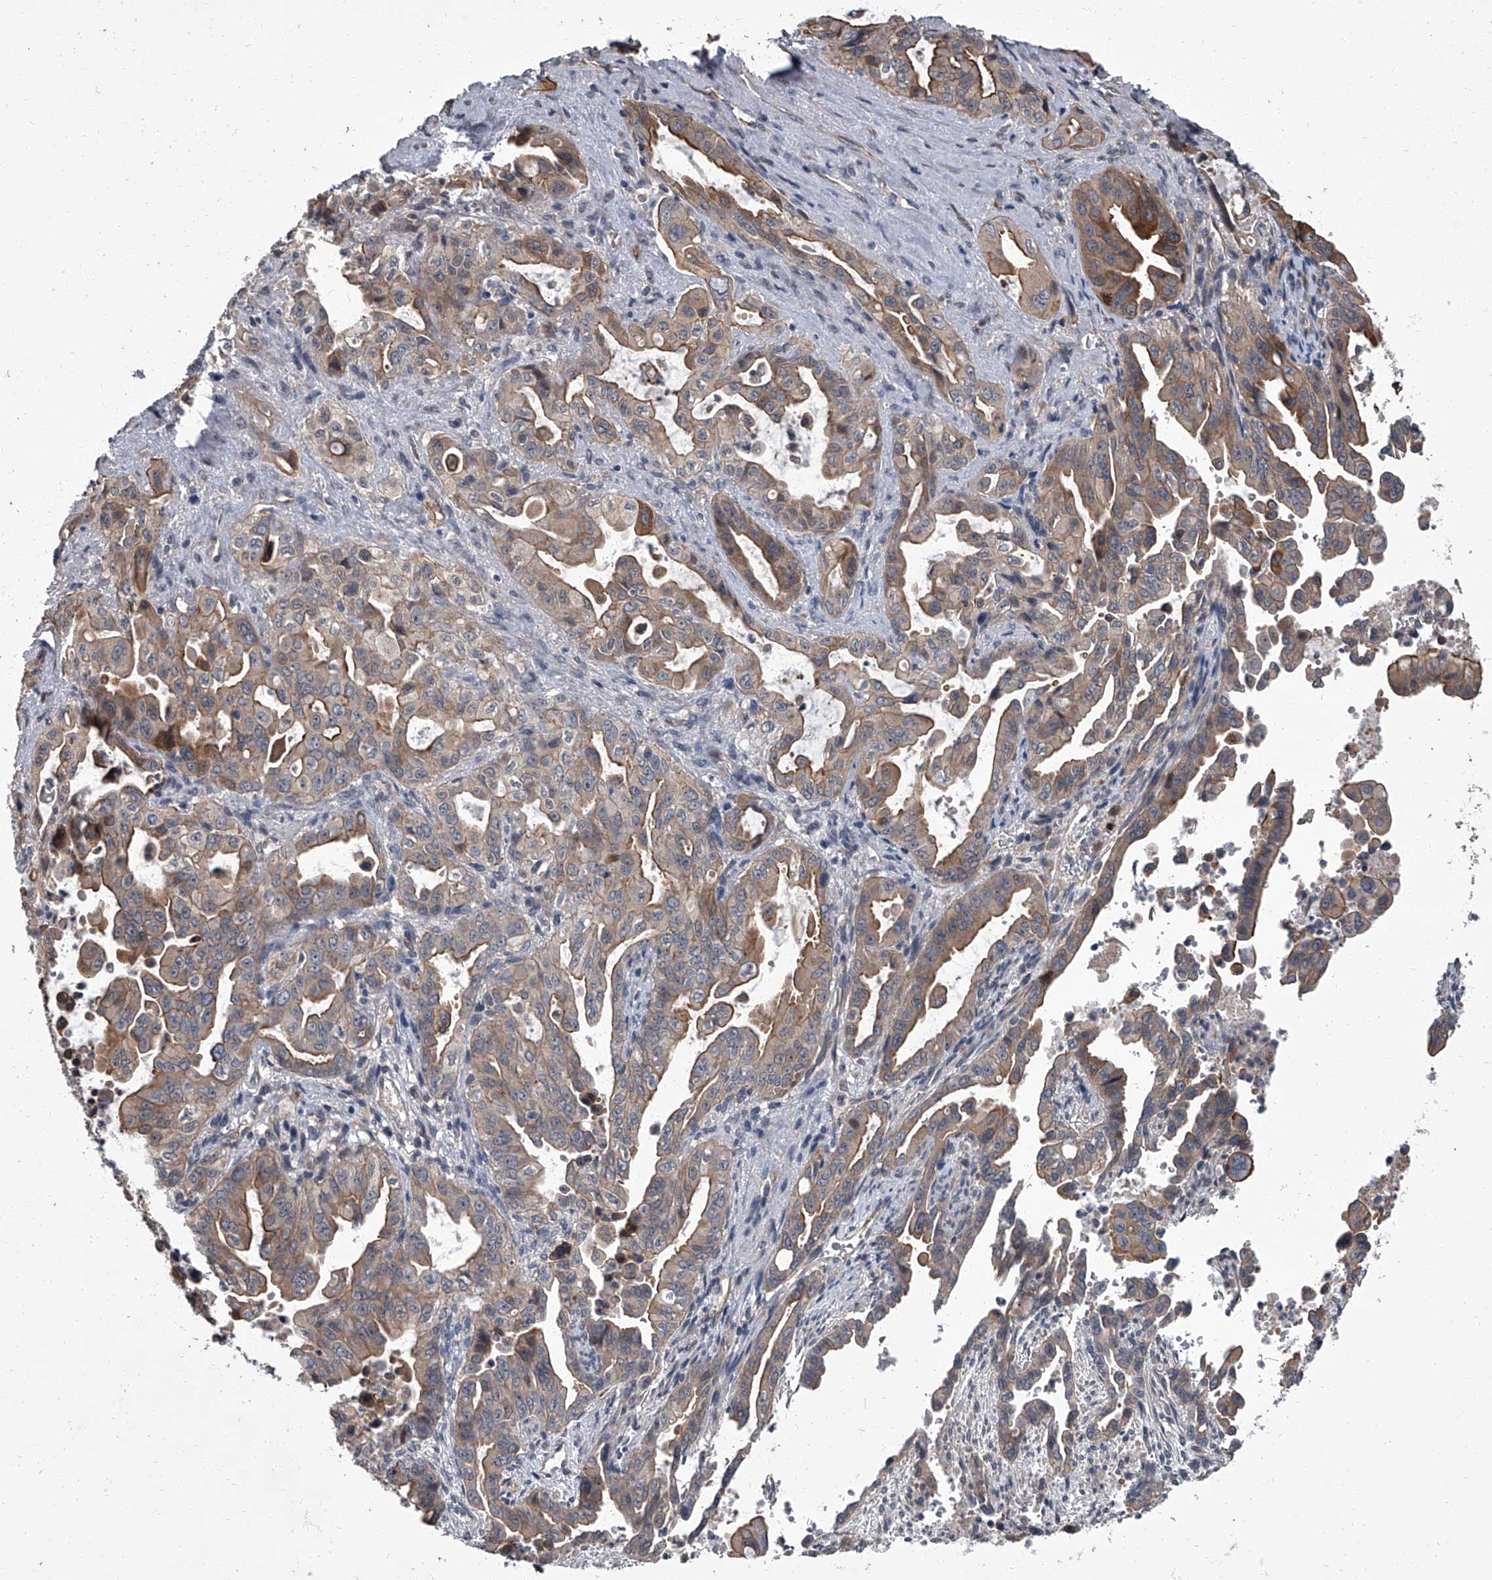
{"staining": {"intensity": "moderate", "quantity": ">75%", "location": "cytoplasmic/membranous"}, "tissue": "pancreatic cancer", "cell_type": "Tumor cells", "image_type": "cancer", "snomed": [{"axis": "morphology", "description": "Adenocarcinoma, NOS"}, {"axis": "topography", "description": "Pancreas"}], "caption": "Protein positivity by immunohistochemistry exhibits moderate cytoplasmic/membranous expression in approximately >75% of tumor cells in pancreatic adenocarcinoma. (brown staining indicates protein expression, while blue staining denotes nuclei).", "gene": "SIRT4", "patient": {"sex": "male", "age": 70}}